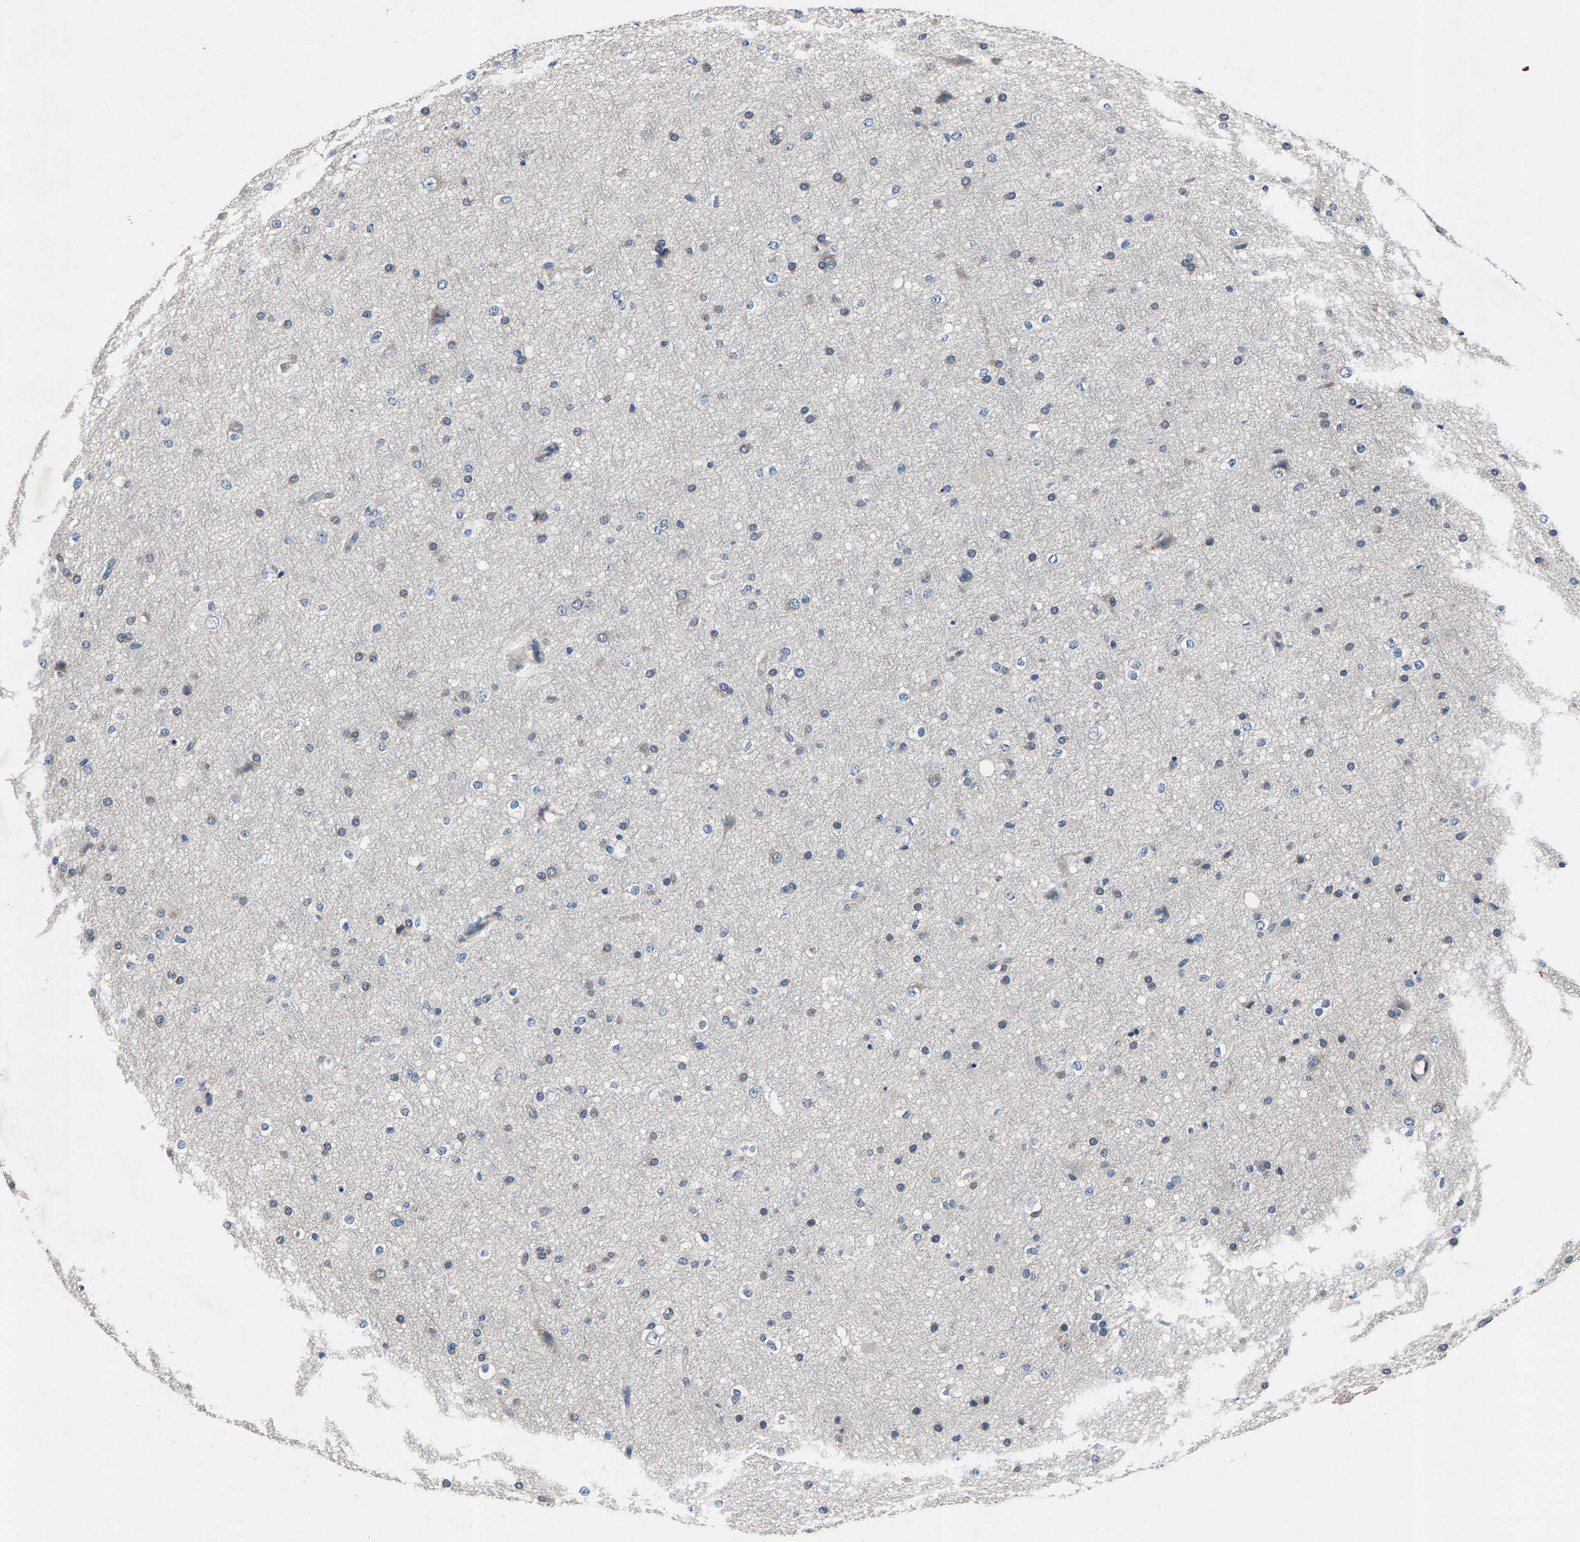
{"staining": {"intensity": "negative", "quantity": "none", "location": "none"}, "tissue": "cerebral cortex", "cell_type": "Endothelial cells", "image_type": "normal", "snomed": [{"axis": "morphology", "description": "Normal tissue, NOS"}, {"axis": "morphology", "description": "Developmental malformation"}, {"axis": "topography", "description": "Cerebral cortex"}], "caption": "The photomicrograph demonstrates no significant positivity in endothelial cells of cerebral cortex.", "gene": "PRXL2C", "patient": {"sex": "female", "age": 30}}